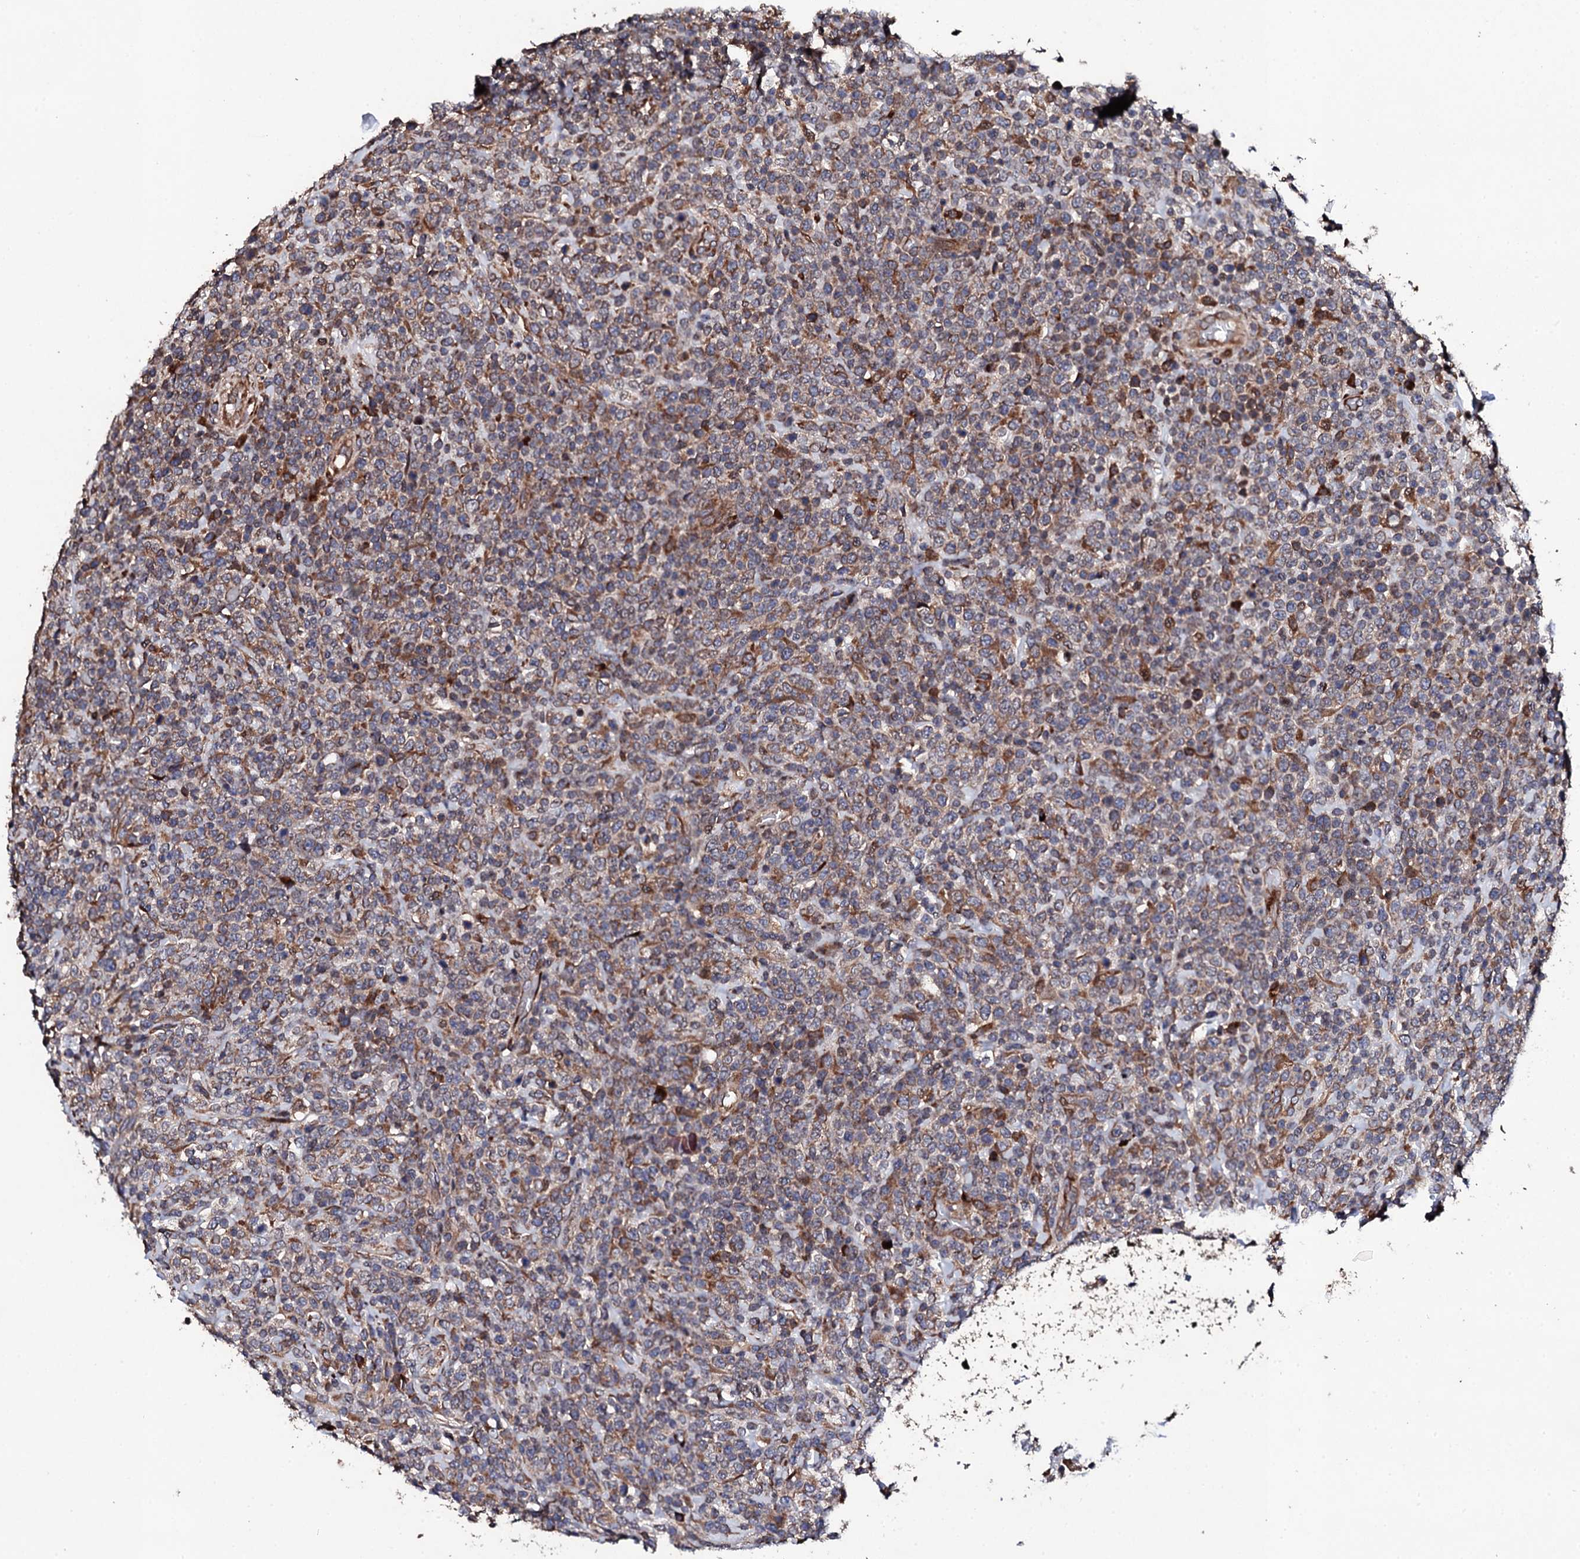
{"staining": {"intensity": "moderate", "quantity": ">75%", "location": "cytoplasmic/membranous"}, "tissue": "lymphoma", "cell_type": "Tumor cells", "image_type": "cancer", "snomed": [{"axis": "morphology", "description": "Malignant lymphoma, non-Hodgkin's type, High grade"}, {"axis": "topography", "description": "Colon"}], "caption": "DAB (3,3'-diaminobenzidine) immunohistochemical staining of human lymphoma shows moderate cytoplasmic/membranous protein positivity in about >75% of tumor cells.", "gene": "LIPT2", "patient": {"sex": "female", "age": 53}}